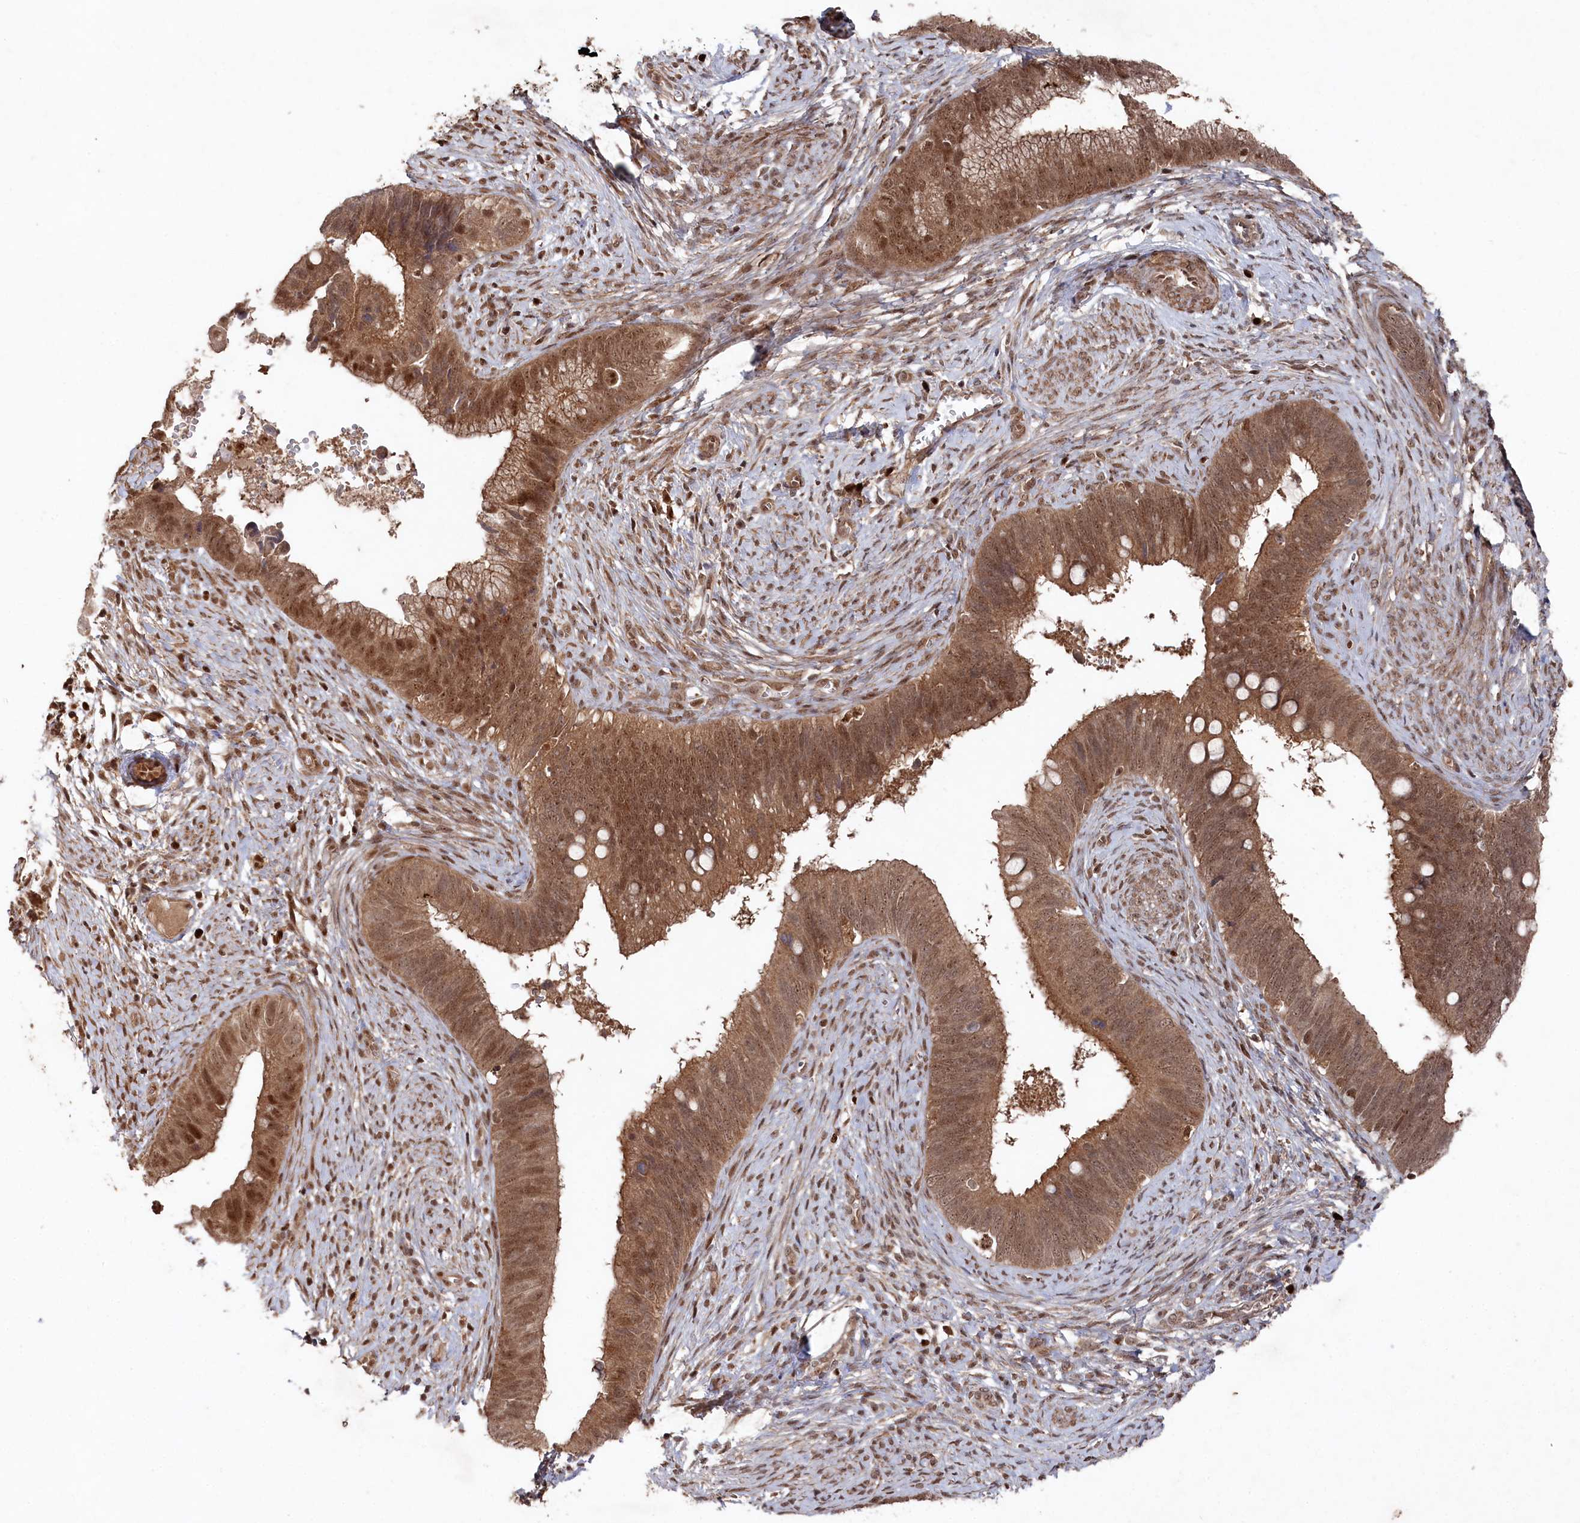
{"staining": {"intensity": "moderate", "quantity": ">75%", "location": "cytoplasmic/membranous,nuclear"}, "tissue": "cervical cancer", "cell_type": "Tumor cells", "image_type": "cancer", "snomed": [{"axis": "morphology", "description": "Adenocarcinoma, NOS"}, {"axis": "topography", "description": "Cervix"}], "caption": "Immunohistochemistry of cervical cancer (adenocarcinoma) reveals medium levels of moderate cytoplasmic/membranous and nuclear staining in approximately >75% of tumor cells.", "gene": "BORCS7", "patient": {"sex": "female", "age": 42}}